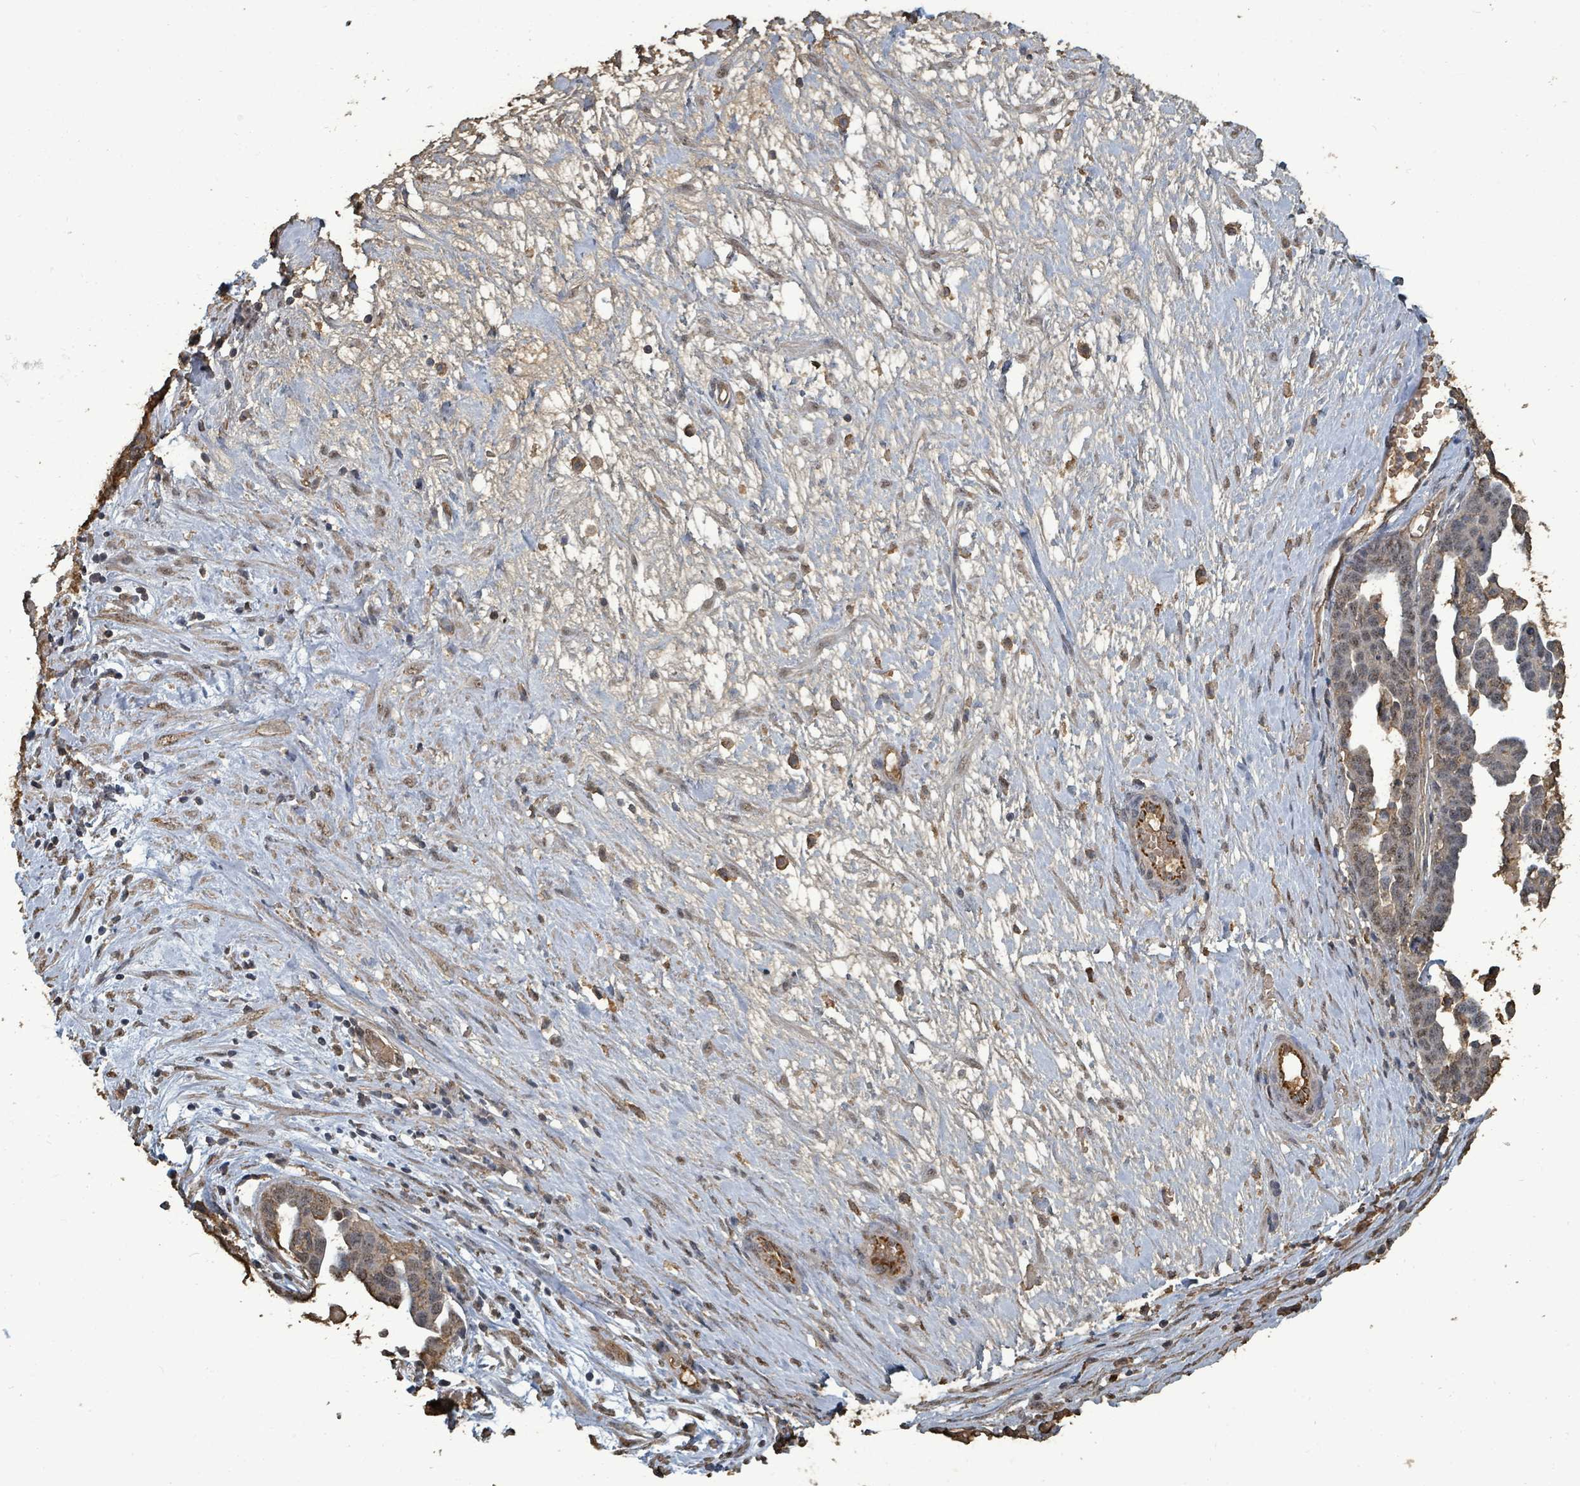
{"staining": {"intensity": "weak", "quantity": "25%-75%", "location": "cytoplasmic/membranous,nuclear"}, "tissue": "ovarian cancer", "cell_type": "Tumor cells", "image_type": "cancer", "snomed": [{"axis": "morphology", "description": "Cystadenocarcinoma, serous, NOS"}, {"axis": "topography", "description": "Ovary"}], "caption": "Ovarian cancer stained for a protein reveals weak cytoplasmic/membranous and nuclear positivity in tumor cells. Nuclei are stained in blue.", "gene": "C6orf52", "patient": {"sex": "female", "age": 54}}